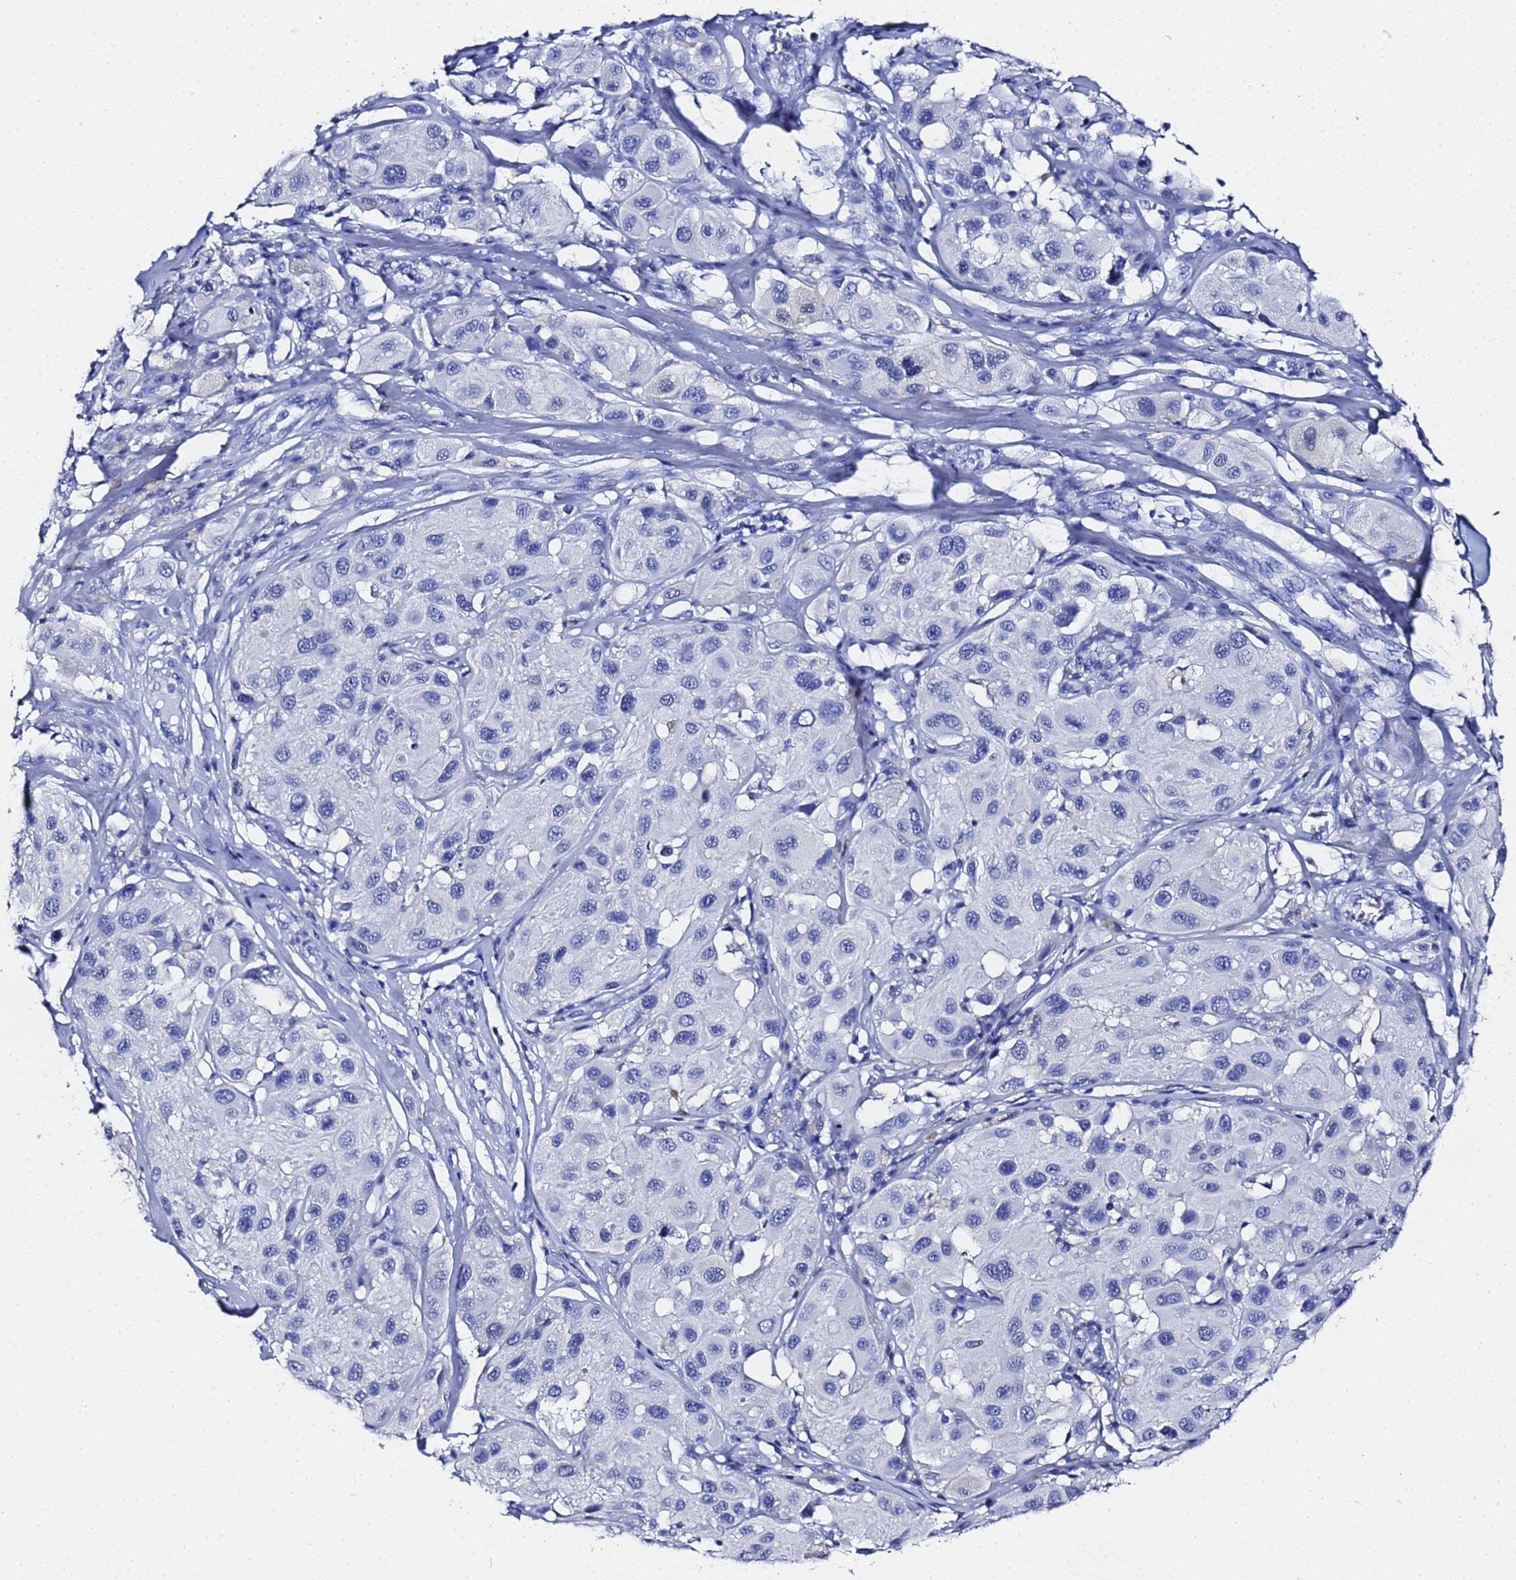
{"staining": {"intensity": "negative", "quantity": "none", "location": "none"}, "tissue": "melanoma", "cell_type": "Tumor cells", "image_type": "cancer", "snomed": [{"axis": "morphology", "description": "Malignant melanoma, Metastatic site"}, {"axis": "topography", "description": "Skin"}], "caption": "Malignant melanoma (metastatic site) was stained to show a protein in brown. There is no significant positivity in tumor cells. (Stains: DAB IHC with hematoxylin counter stain, Microscopy: brightfield microscopy at high magnification).", "gene": "GGT1", "patient": {"sex": "male", "age": 41}}